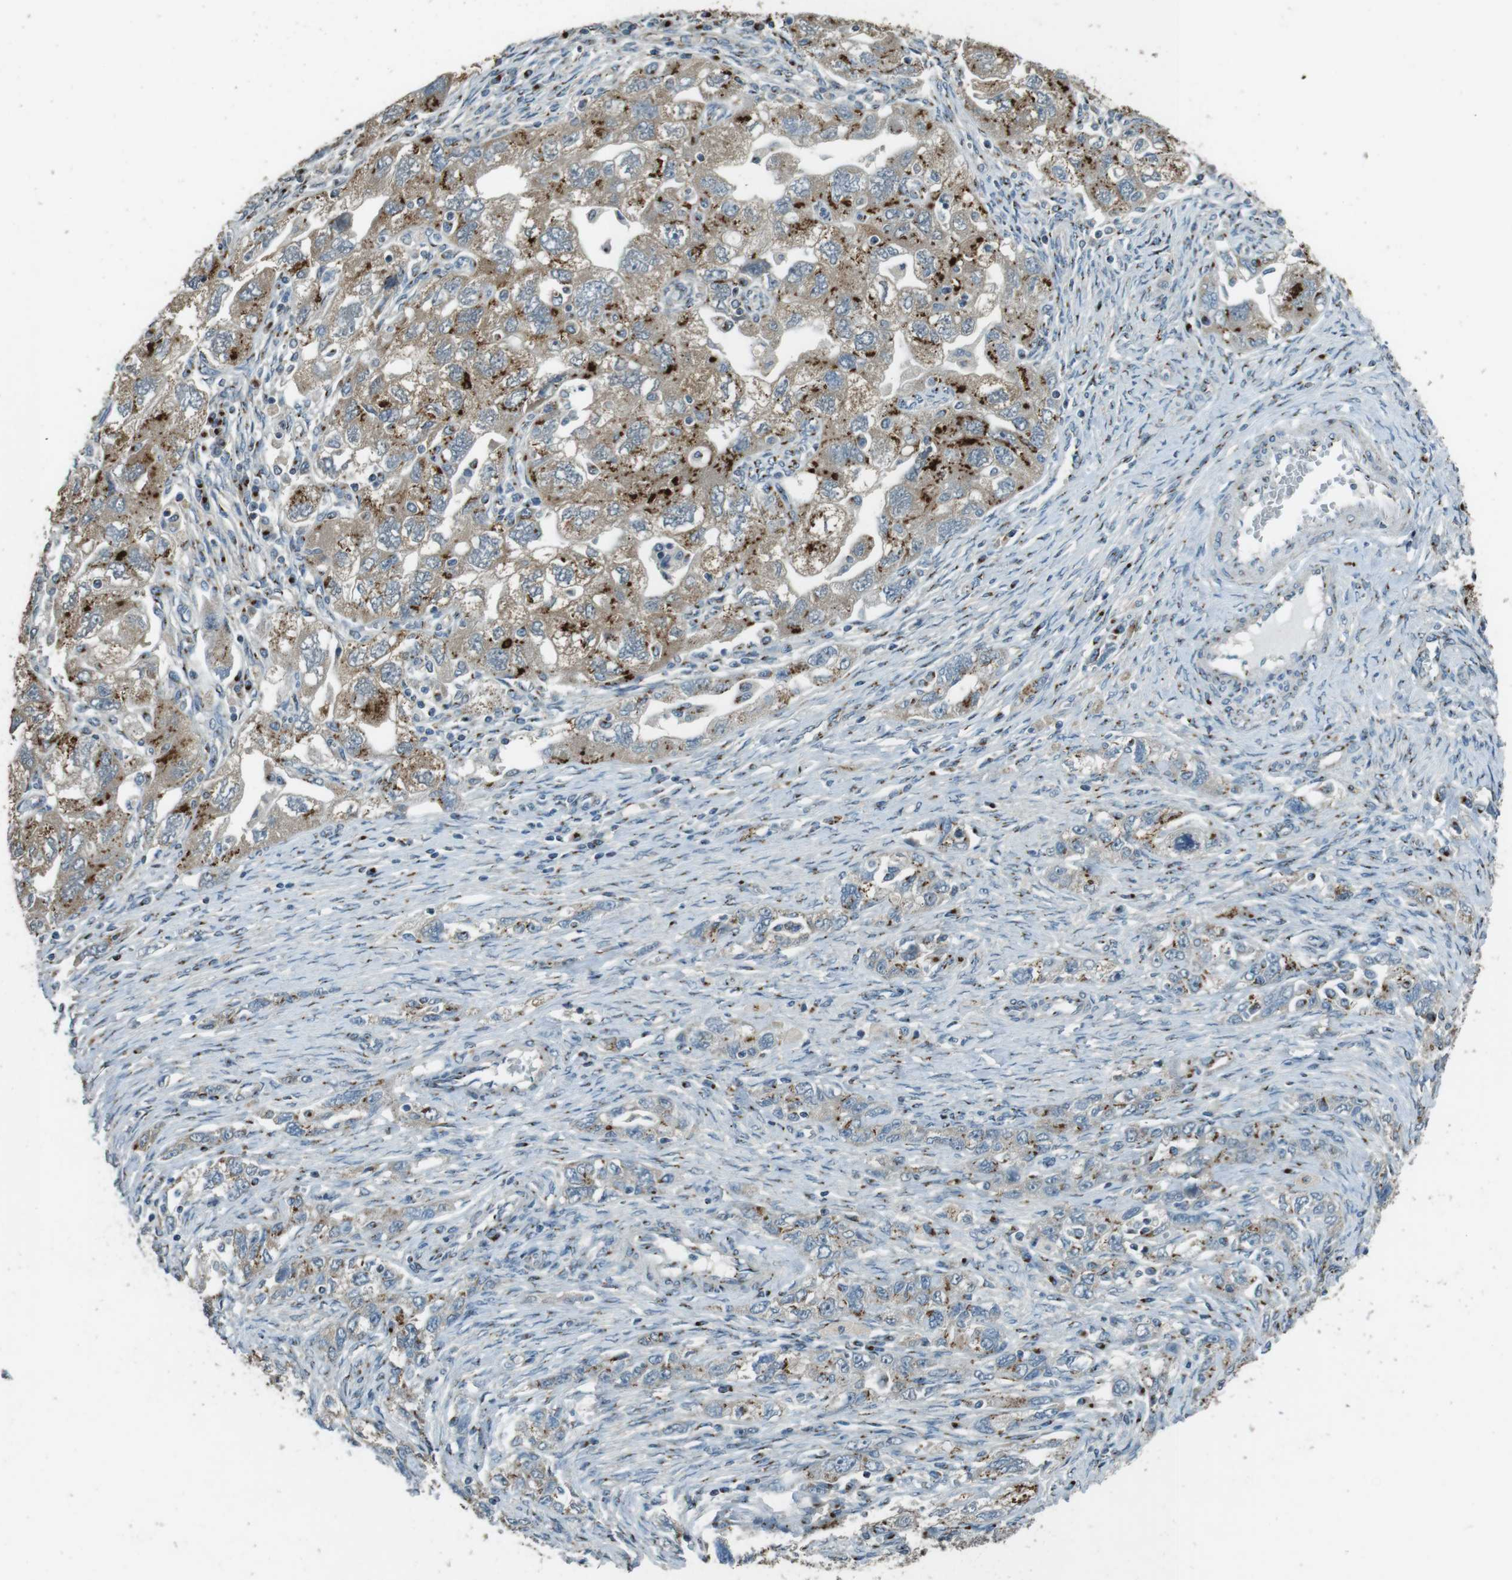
{"staining": {"intensity": "moderate", "quantity": ">75%", "location": "cytoplasmic/membranous"}, "tissue": "ovarian cancer", "cell_type": "Tumor cells", "image_type": "cancer", "snomed": [{"axis": "morphology", "description": "Carcinoma, NOS"}, {"axis": "morphology", "description": "Cystadenocarcinoma, serous, NOS"}, {"axis": "topography", "description": "Ovary"}], "caption": "Human ovarian serous cystadenocarcinoma stained with a brown dye reveals moderate cytoplasmic/membranous positive expression in about >75% of tumor cells.", "gene": "TMEM115", "patient": {"sex": "female", "age": 69}}